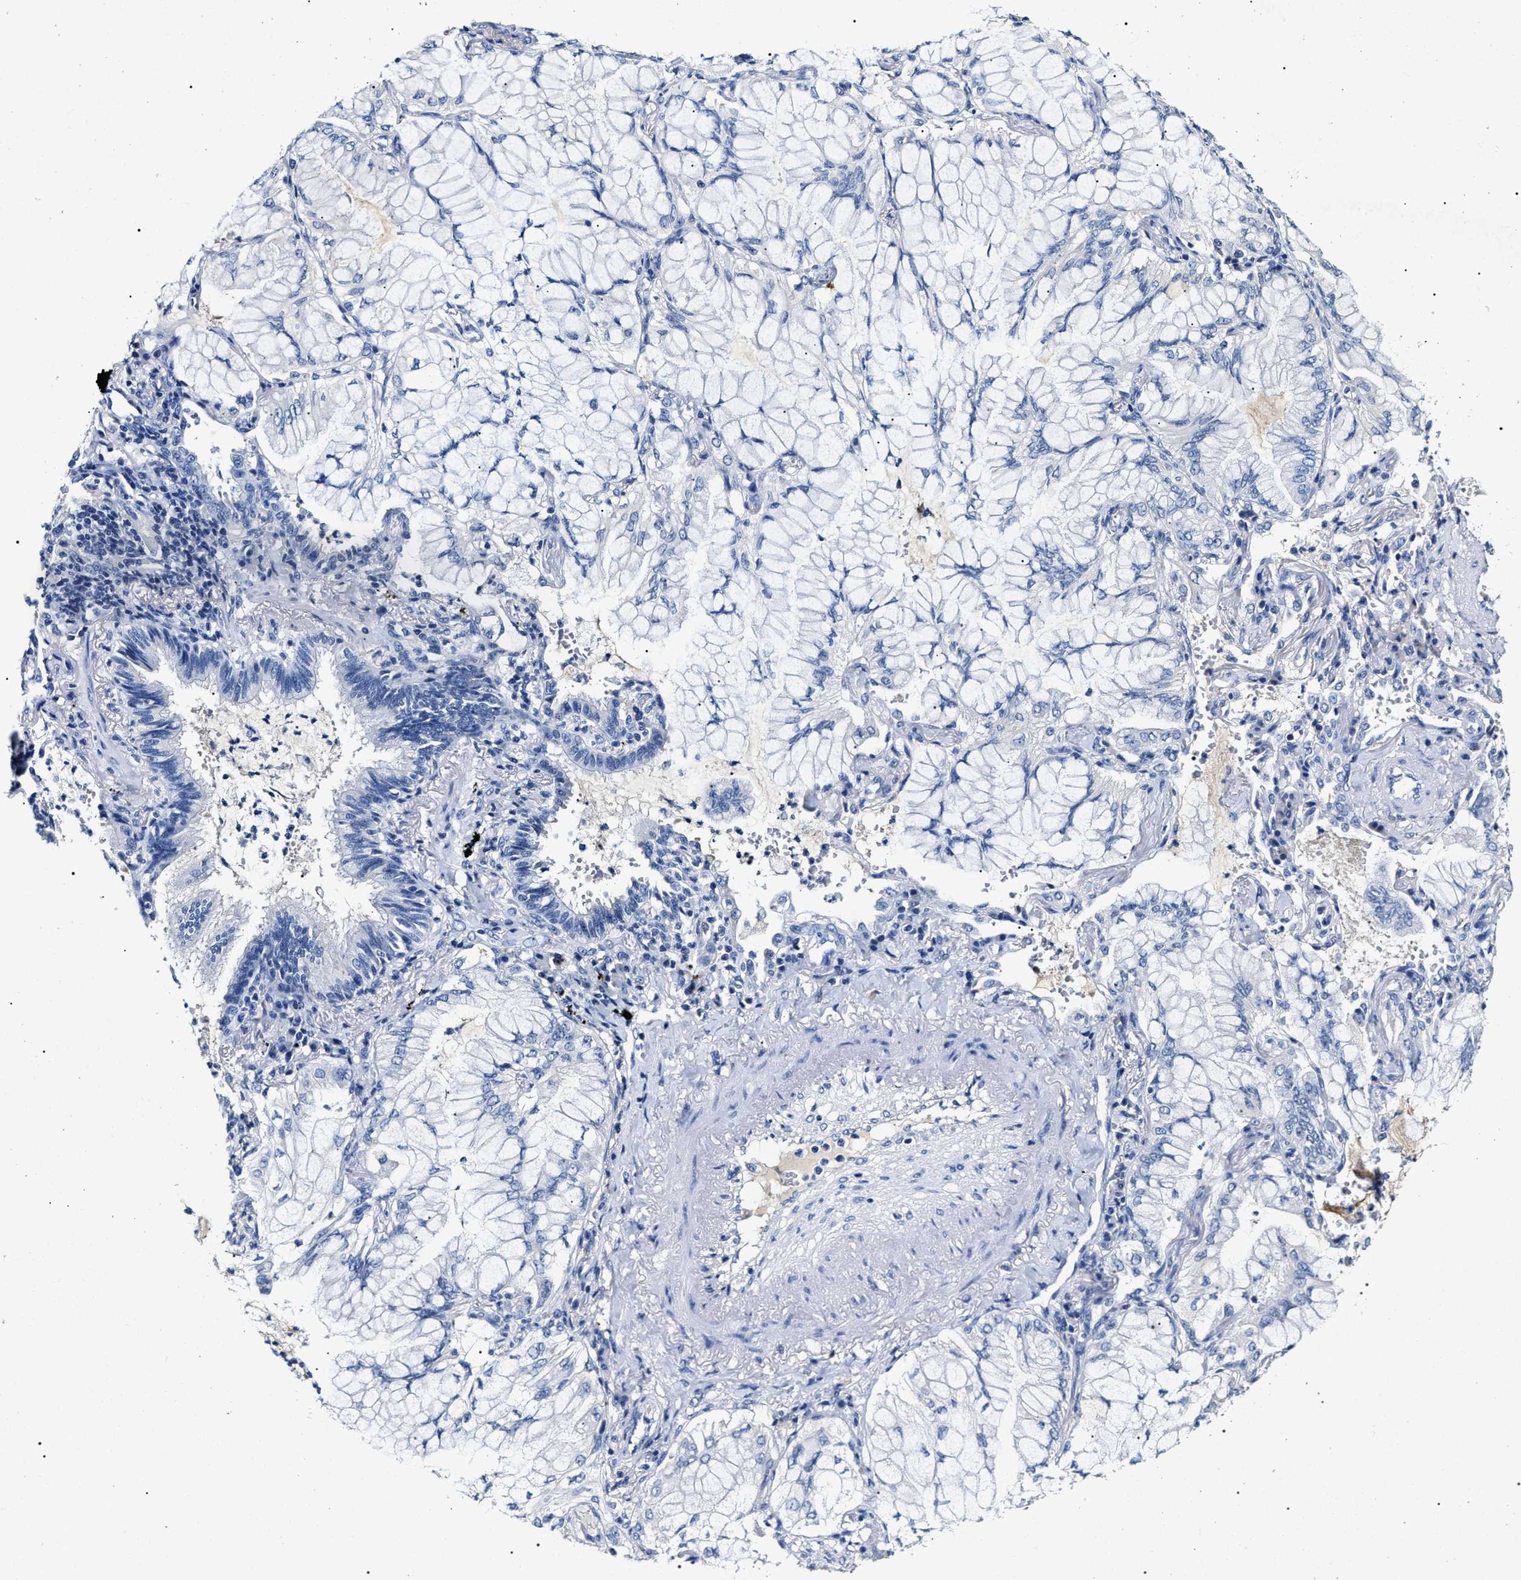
{"staining": {"intensity": "negative", "quantity": "none", "location": "none"}, "tissue": "lung cancer", "cell_type": "Tumor cells", "image_type": "cancer", "snomed": [{"axis": "morphology", "description": "Adenocarcinoma, NOS"}, {"axis": "topography", "description": "Lung"}], "caption": "This is an immunohistochemistry micrograph of human lung cancer (adenocarcinoma). There is no staining in tumor cells.", "gene": "LRRC8E", "patient": {"sex": "female", "age": 70}}